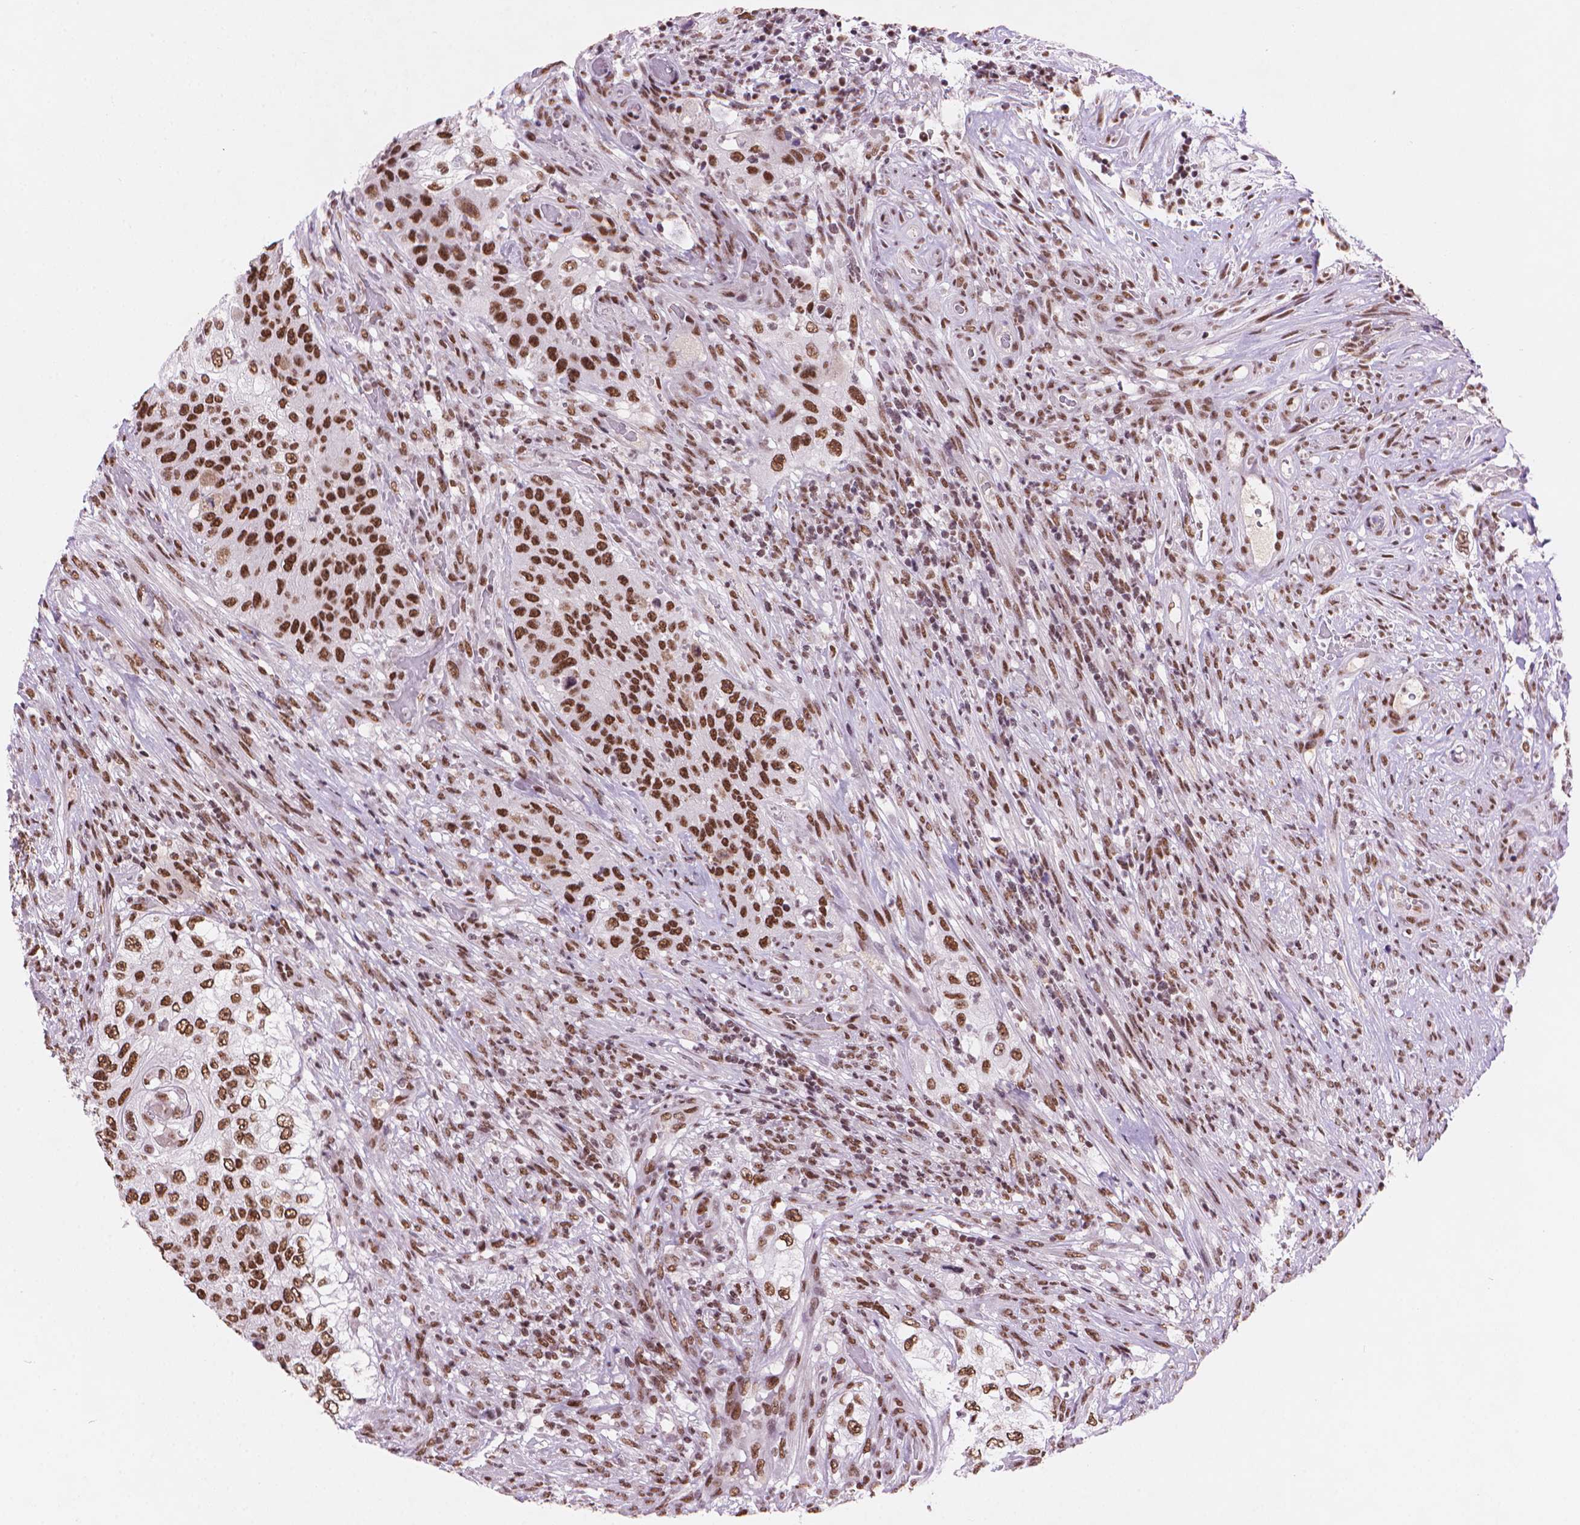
{"staining": {"intensity": "strong", "quantity": ">75%", "location": "nuclear"}, "tissue": "urothelial cancer", "cell_type": "Tumor cells", "image_type": "cancer", "snomed": [{"axis": "morphology", "description": "Urothelial carcinoma, High grade"}, {"axis": "topography", "description": "Urinary bladder"}], "caption": "Human urothelial cancer stained with a protein marker reveals strong staining in tumor cells.", "gene": "RPA4", "patient": {"sex": "female", "age": 60}}